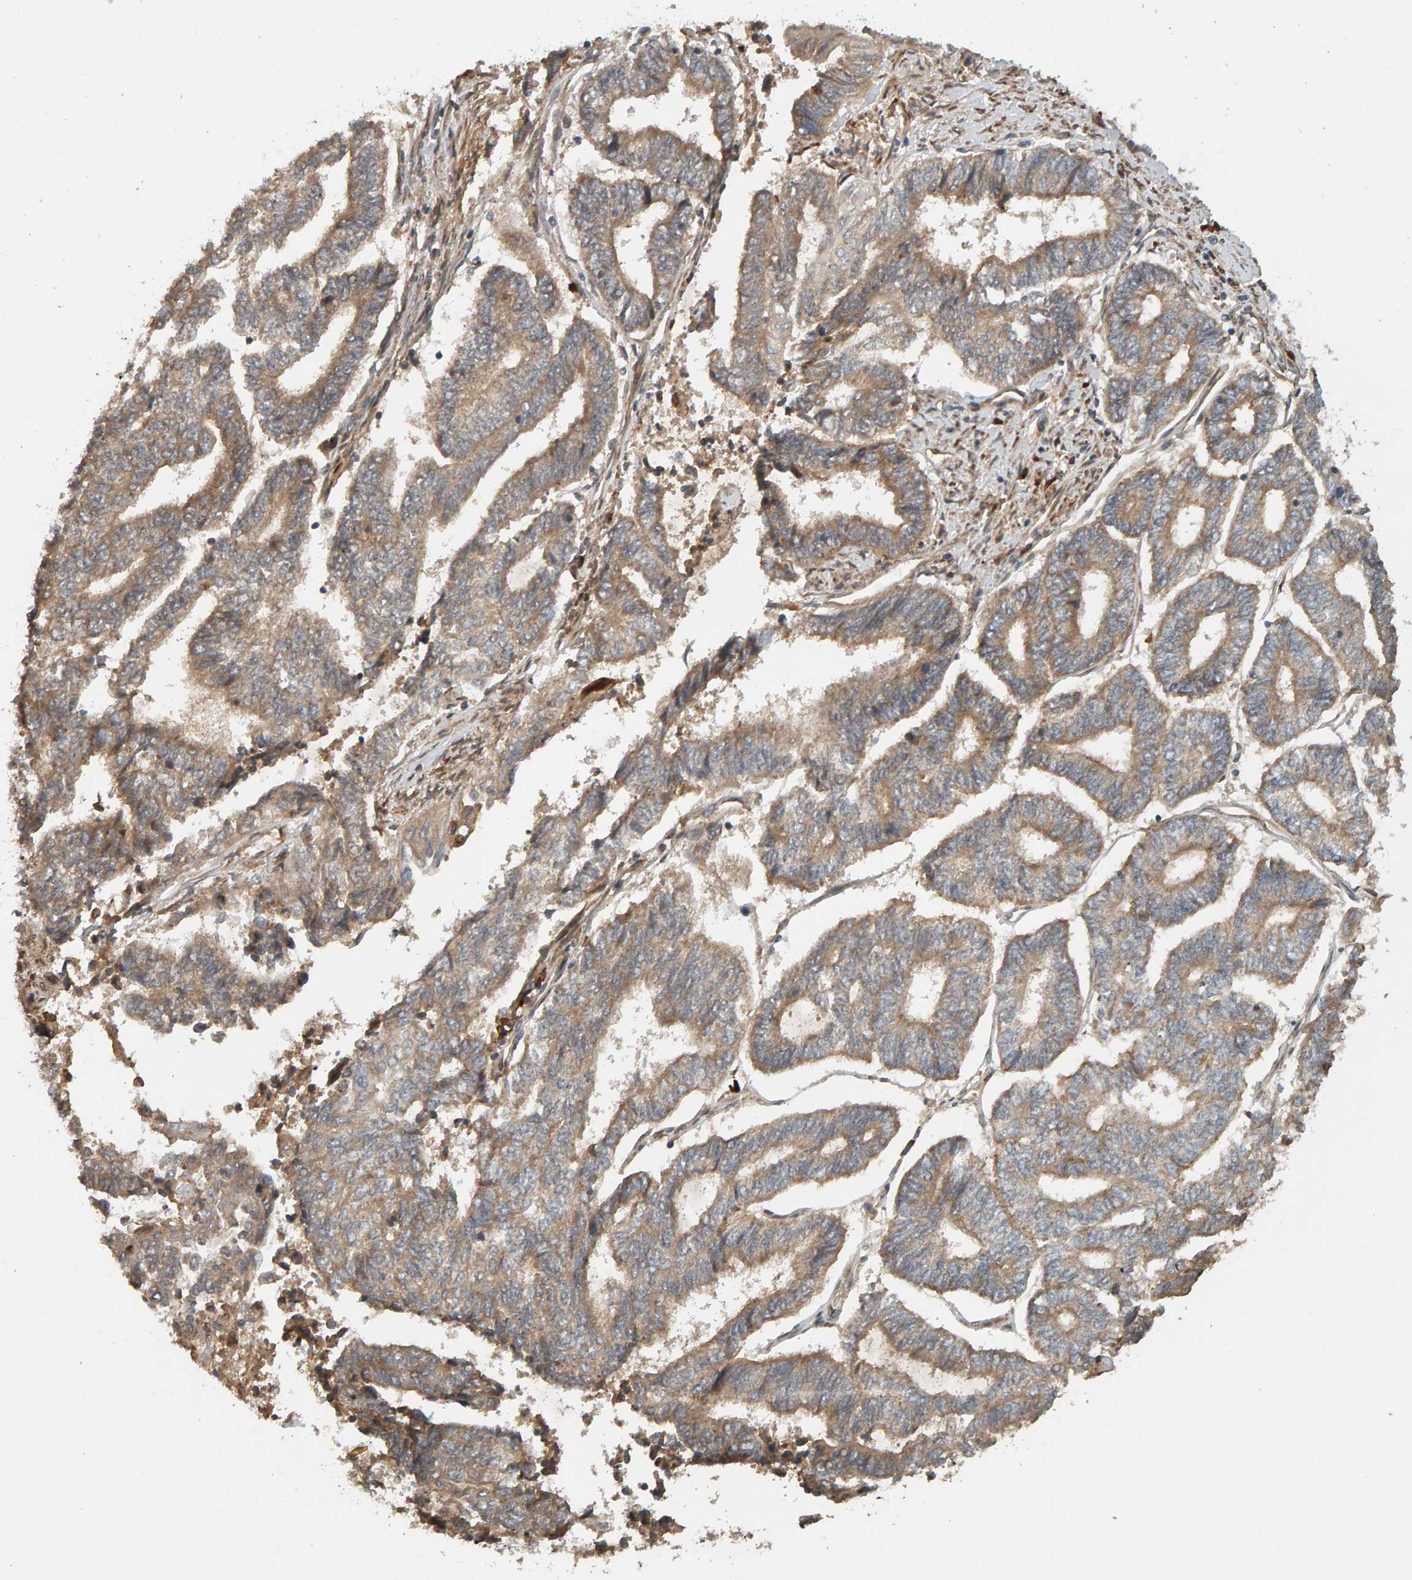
{"staining": {"intensity": "weak", "quantity": ">75%", "location": "cytoplasmic/membranous"}, "tissue": "endometrial cancer", "cell_type": "Tumor cells", "image_type": "cancer", "snomed": [{"axis": "morphology", "description": "Adenocarcinoma, NOS"}, {"axis": "topography", "description": "Uterus"}, {"axis": "topography", "description": "Endometrium"}], "caption": "A low amount of weak cytoplasmic/membranous expression is appreciated in approximately >75% of tumor cells in endometrial adenocarcinoma tissue.", "gene": "ZFAND1", "patient": {"sex": "female", "age": 70}}